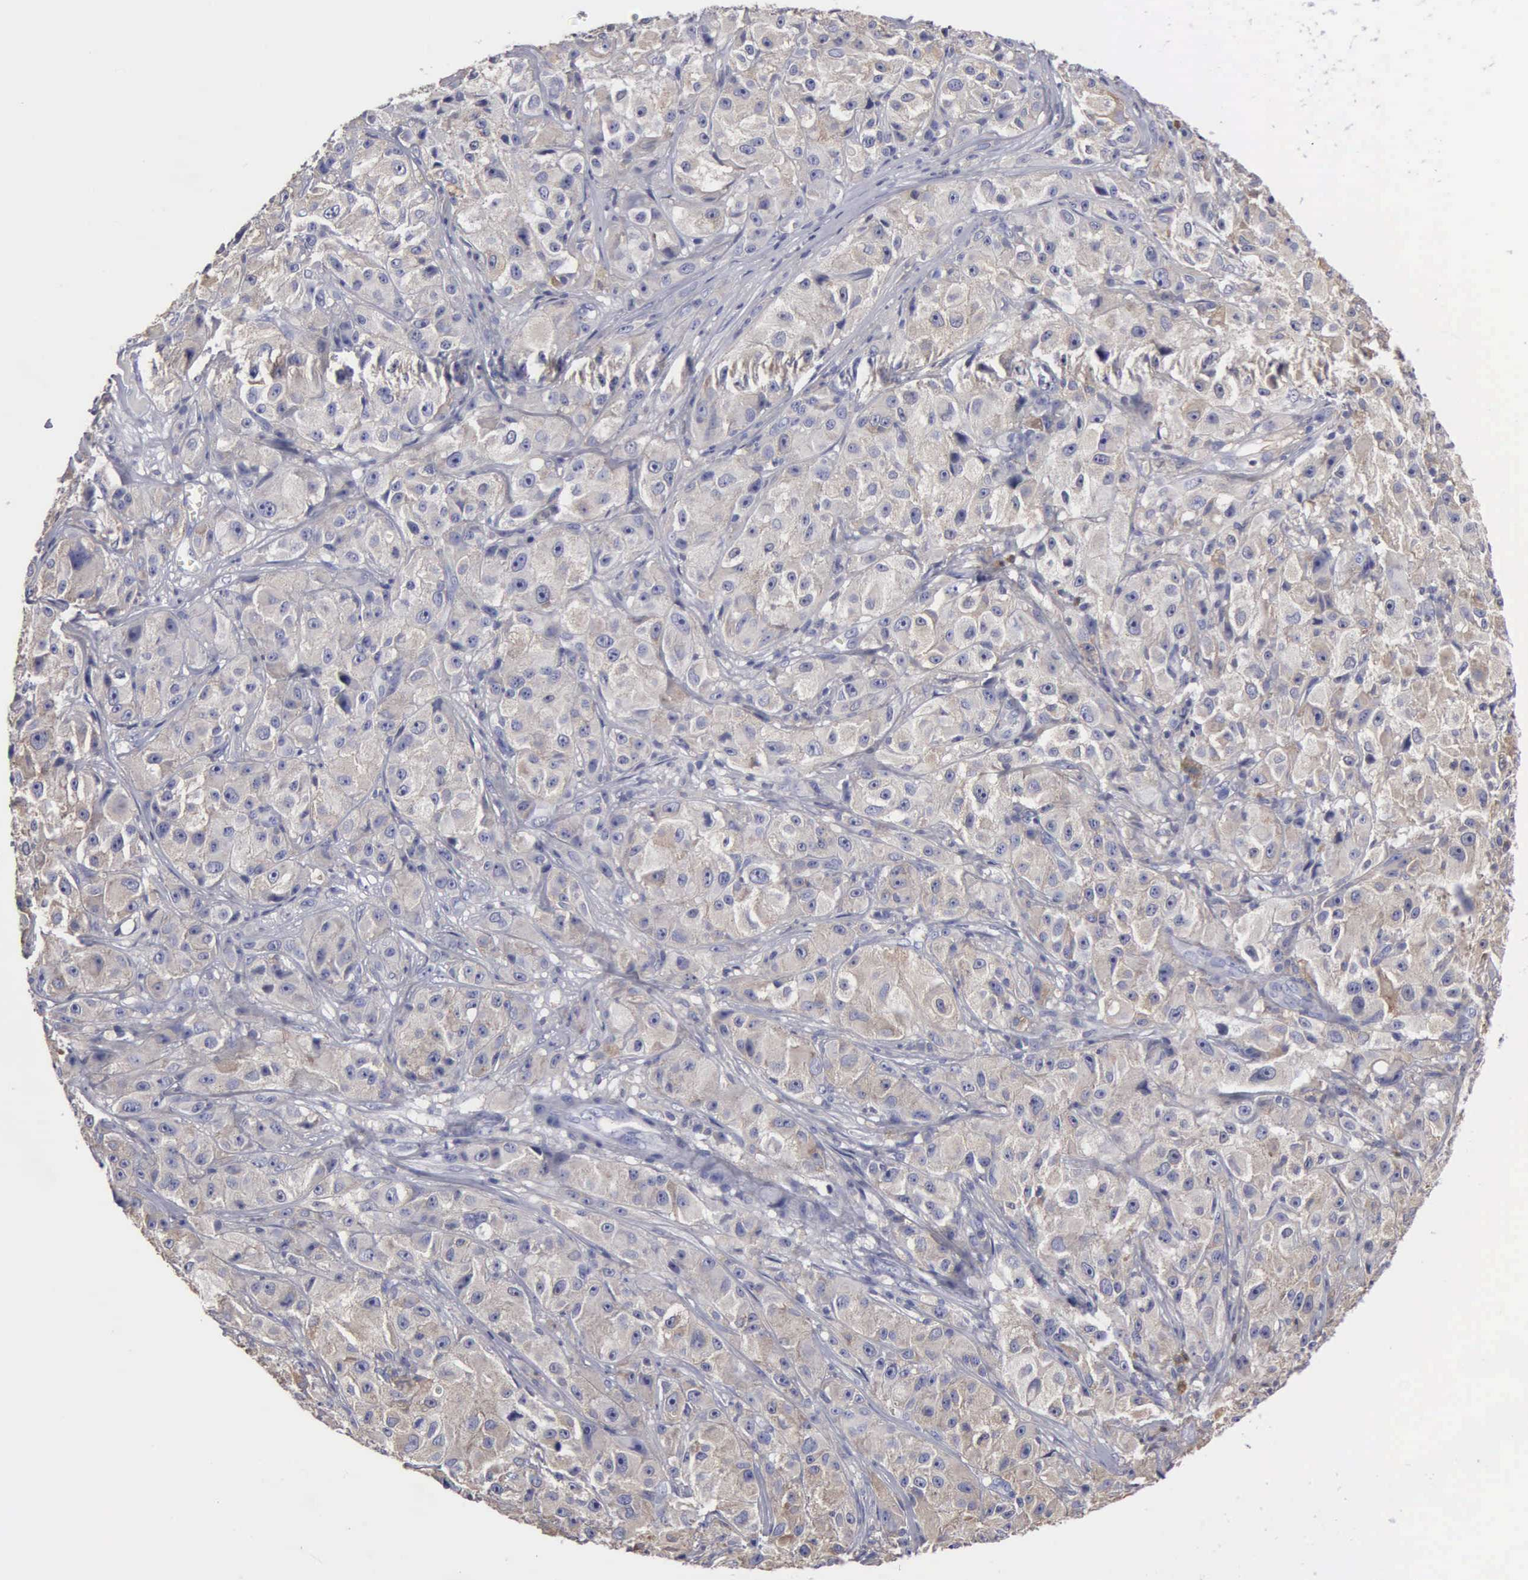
{"staining": {"intensity": "weak", "quantity": "<25%", "location": "cytoplasmic/membranous"}, "tissue": "melanoma", "cell_type": "Tumor cells", "image_type": "cancer", "snomed": [{"axis": "morphology", "description": "Malignant melanoma, NOS"}, {"axis": "topography", "description": "Skin"}], "caption": "Tumor cells show no significant staining in malignant melanoma.", "gene": "G6PD", "patient": {"sex": "male", "age": 56}}